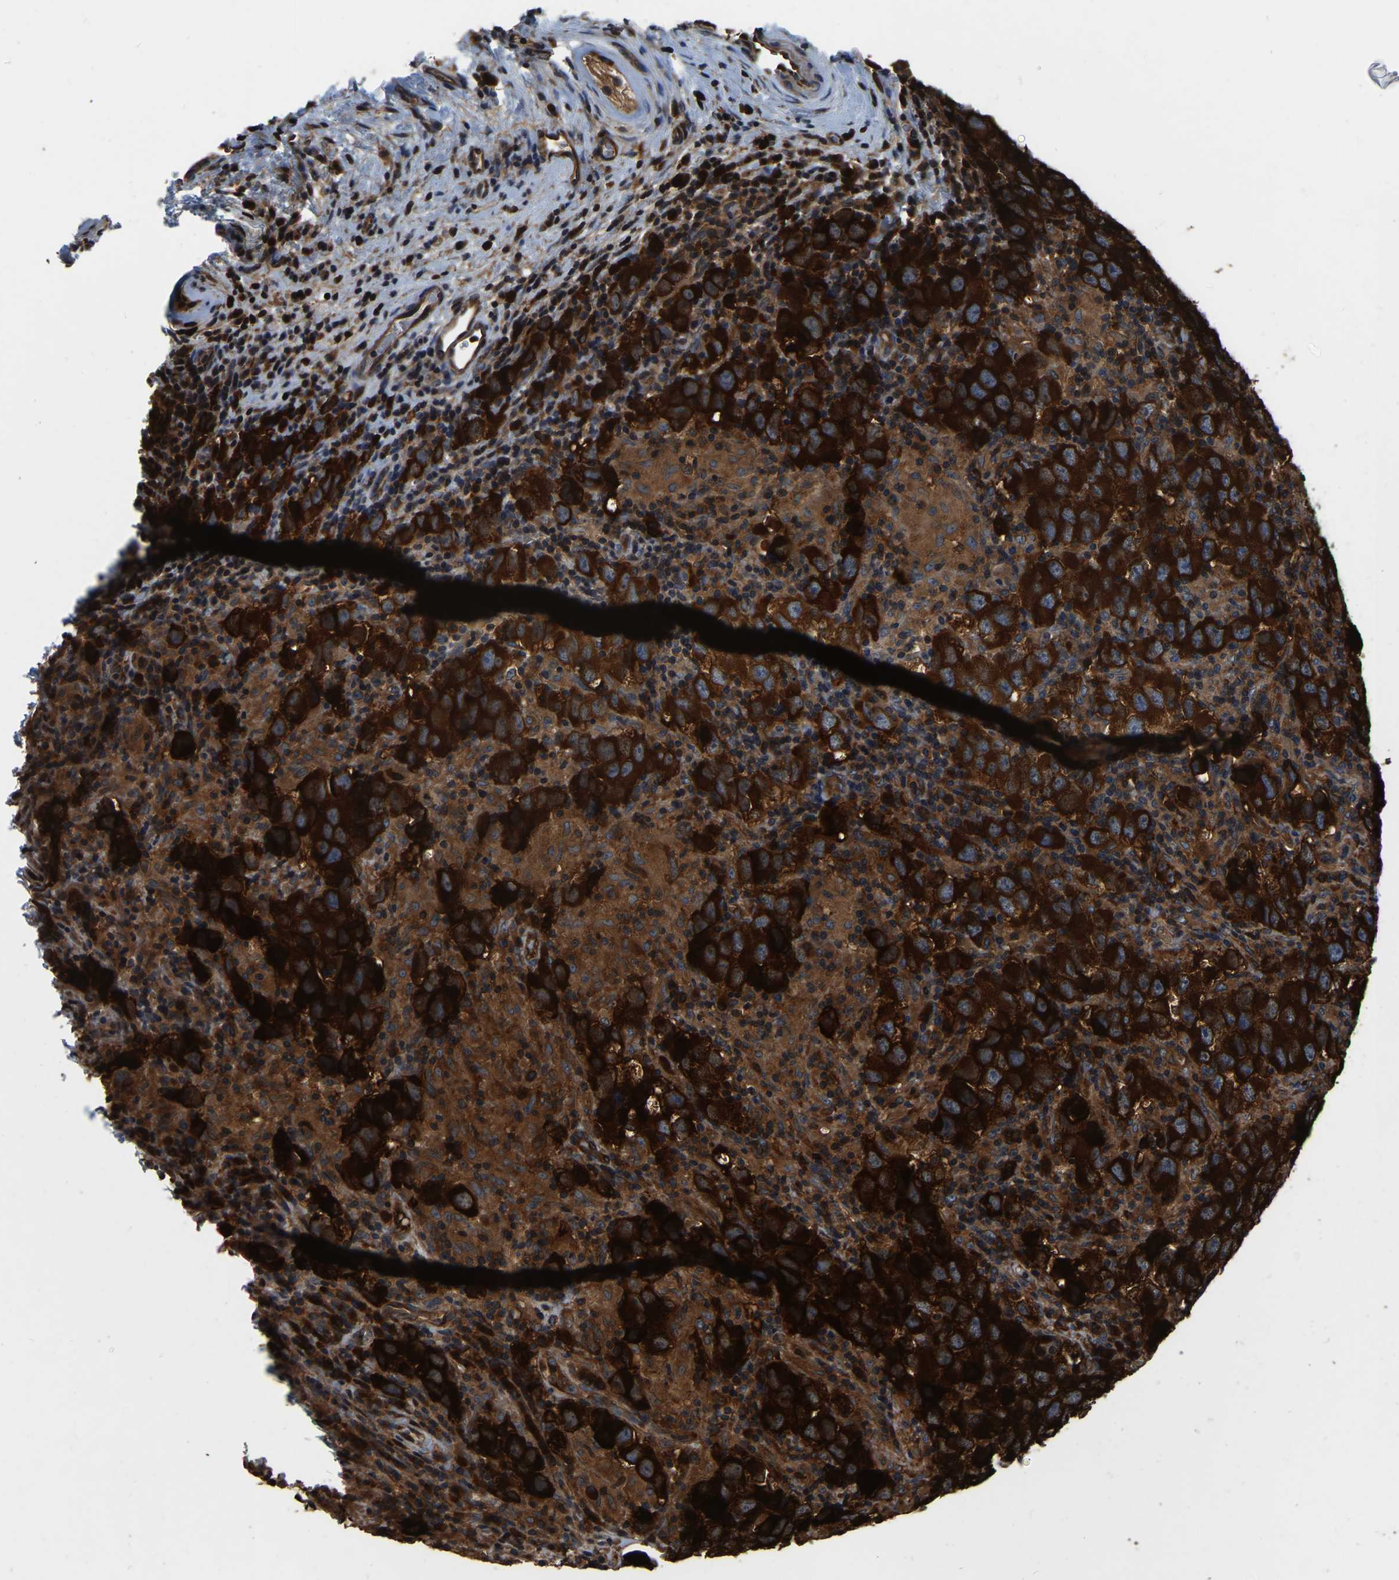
{"staining": {"intensity": "strong", "quantity": ">75%", "location": "cytoplasmic/membranous"}, "tissue": "testis cancer", "cell_type": "Tumor cells", "image_type": "cancer", "snomed": [{"axis": "morphology", "description": "Carcinoma, Embryonal, NOS"}, {"axis": "topography", "description": "Testis"}], "caption": "A high-resolution photomicrograph shows IHC staining of testis cancer, which exhibits strong cytoplasmic/membranous staining in approximately >75% of tumor cells.", "gene": "GARS1", "patient": {"sex": "male", "age": 21}}